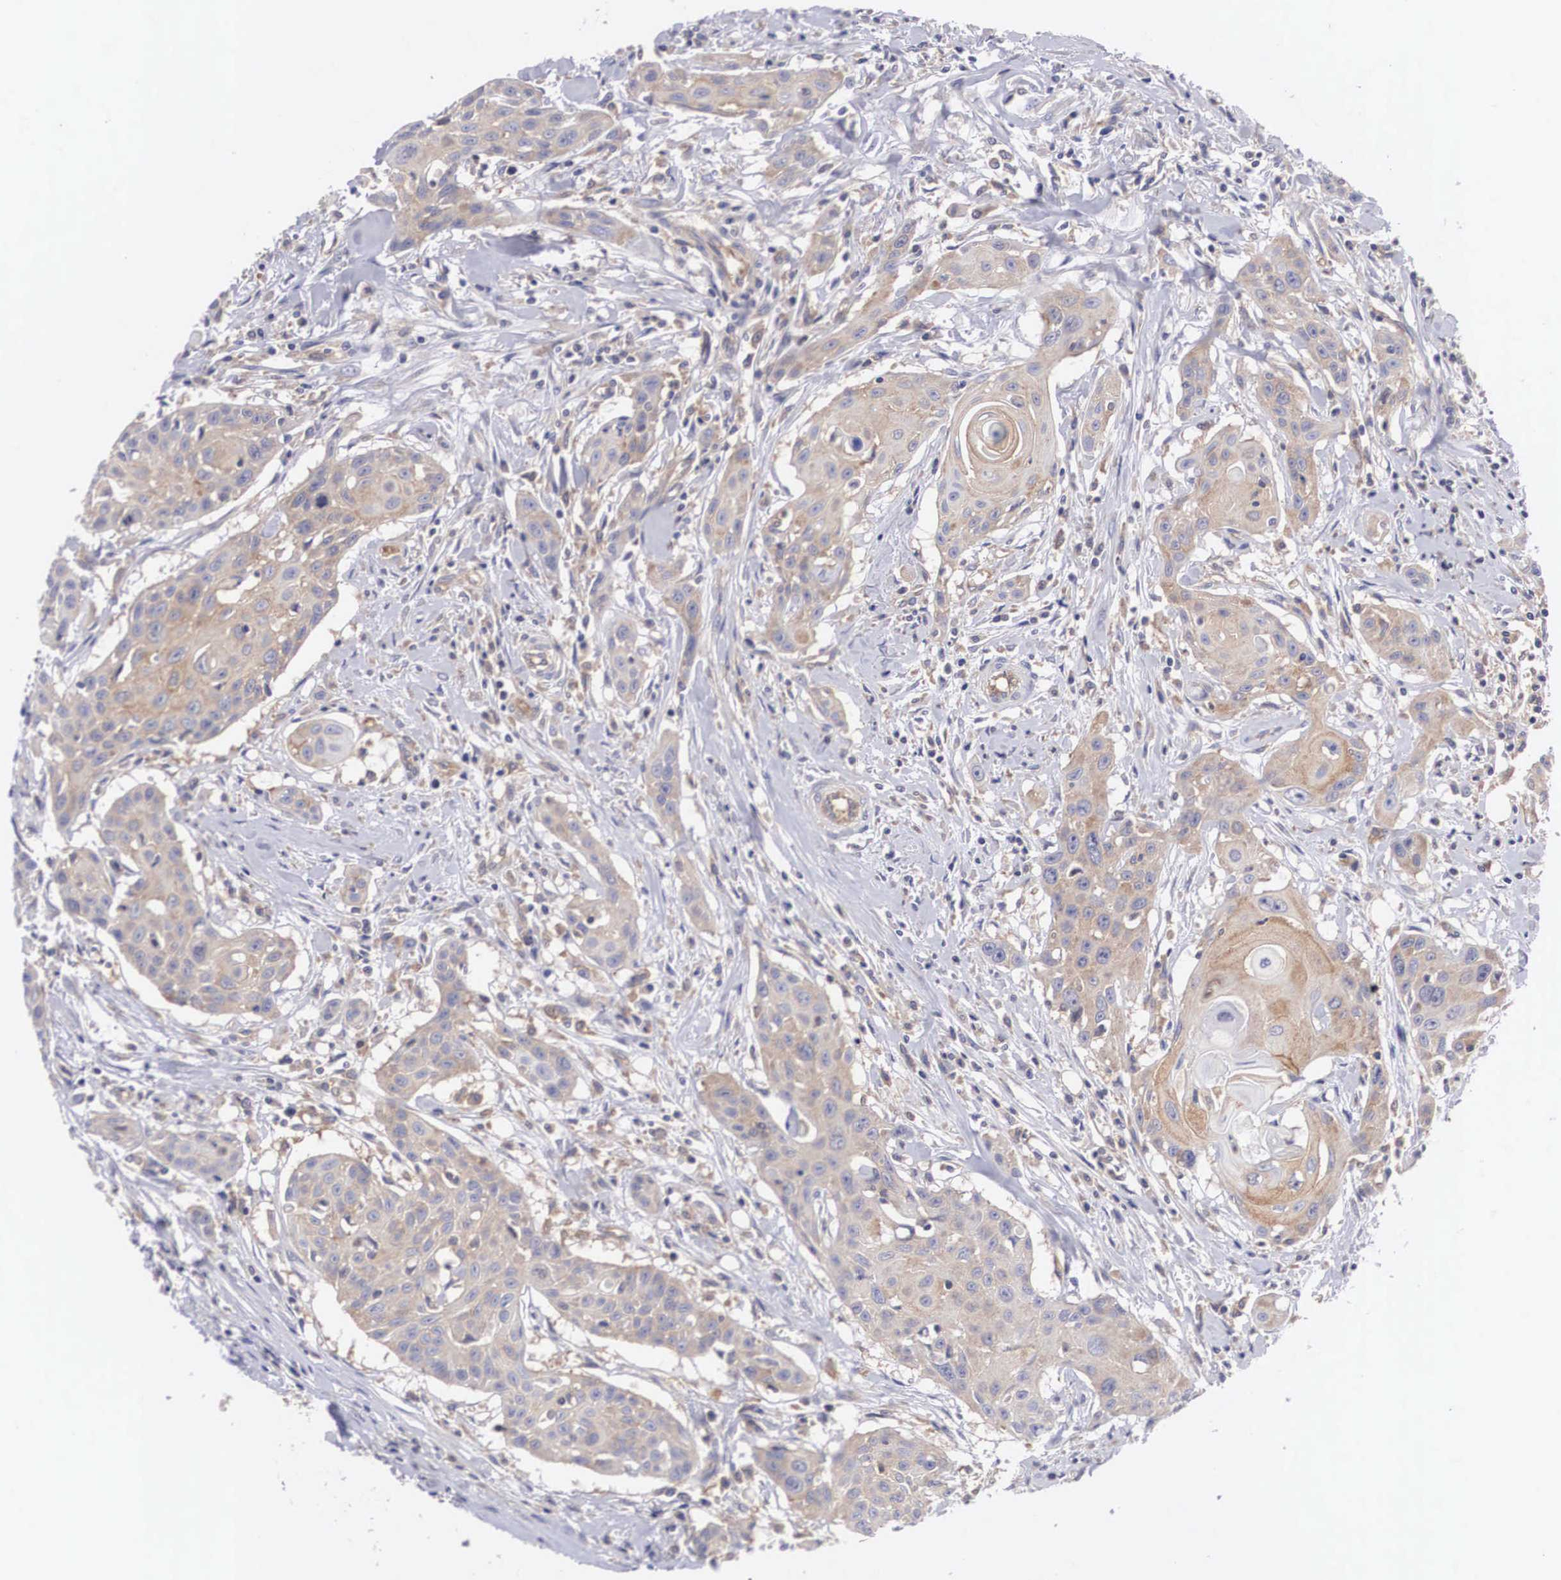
{"staining": {"intensity": "weak", "quantity": ">75%", "location": "cytoplasmic/membranous"}, "tissue": "head and neck cancer", "cell_type": "Tumor cells", "image_type": "cancer", "snomed": [{"axis": "morphology", "description": "Squamous cell carcinoma, NOS"}, {"axis": "morphology", "description": "Squamous cell carcinoma, metastatic, NOS"}, {"axis": "topography", "description": "Lymph node"}, {"axis": "topography", "description": "Salivary gland"}, {"axis": "topography", "description": "Head-Neck"}], "caption": "The histopathology image displays staining of head and neck squamous cell carcinoma, revealing weak cytoplasmic/membranous protein positivity (brown color) within tumor cells.", "gene": "GRIPAP1", "patient": {"sex": "female", "age": 74}}